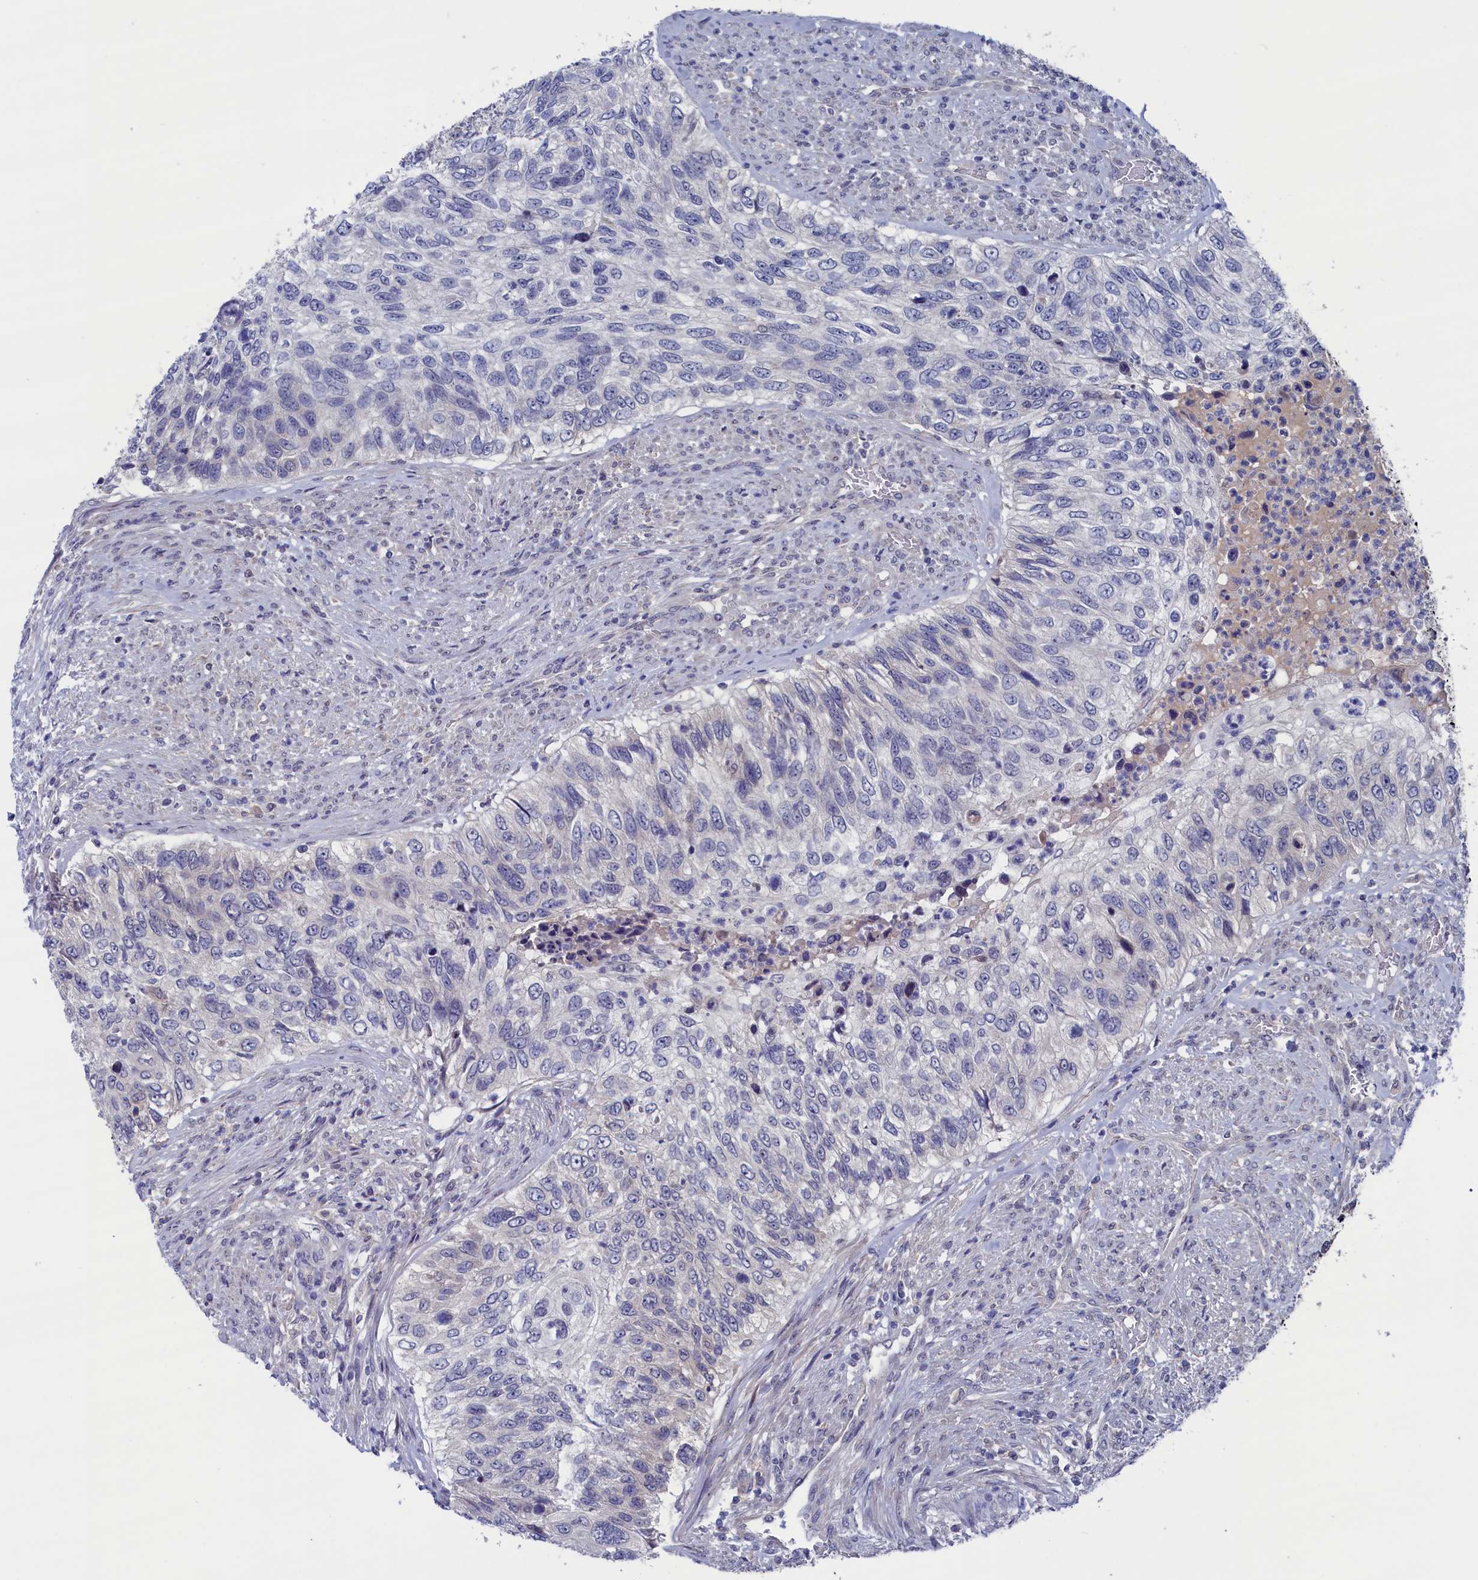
{"staining": {"intensity": "negative", "quantity": "none", "location": "none"}, "tissue": "urothelial cancer", "cell_type": "Tumor cells", "image_type": "cancer", "snomed": [{"axis": "morphology", "description": "Urothelial carcinoma, High grade"}, {"axis": "topography", "description": "Urinary bladder"}], "caption": "IHC of urothelial carcinoma (high-grade) reveals no positivity in tumor cells.", "gene": "SPATA13", "patient": {"sex": "female", "age": 60}}